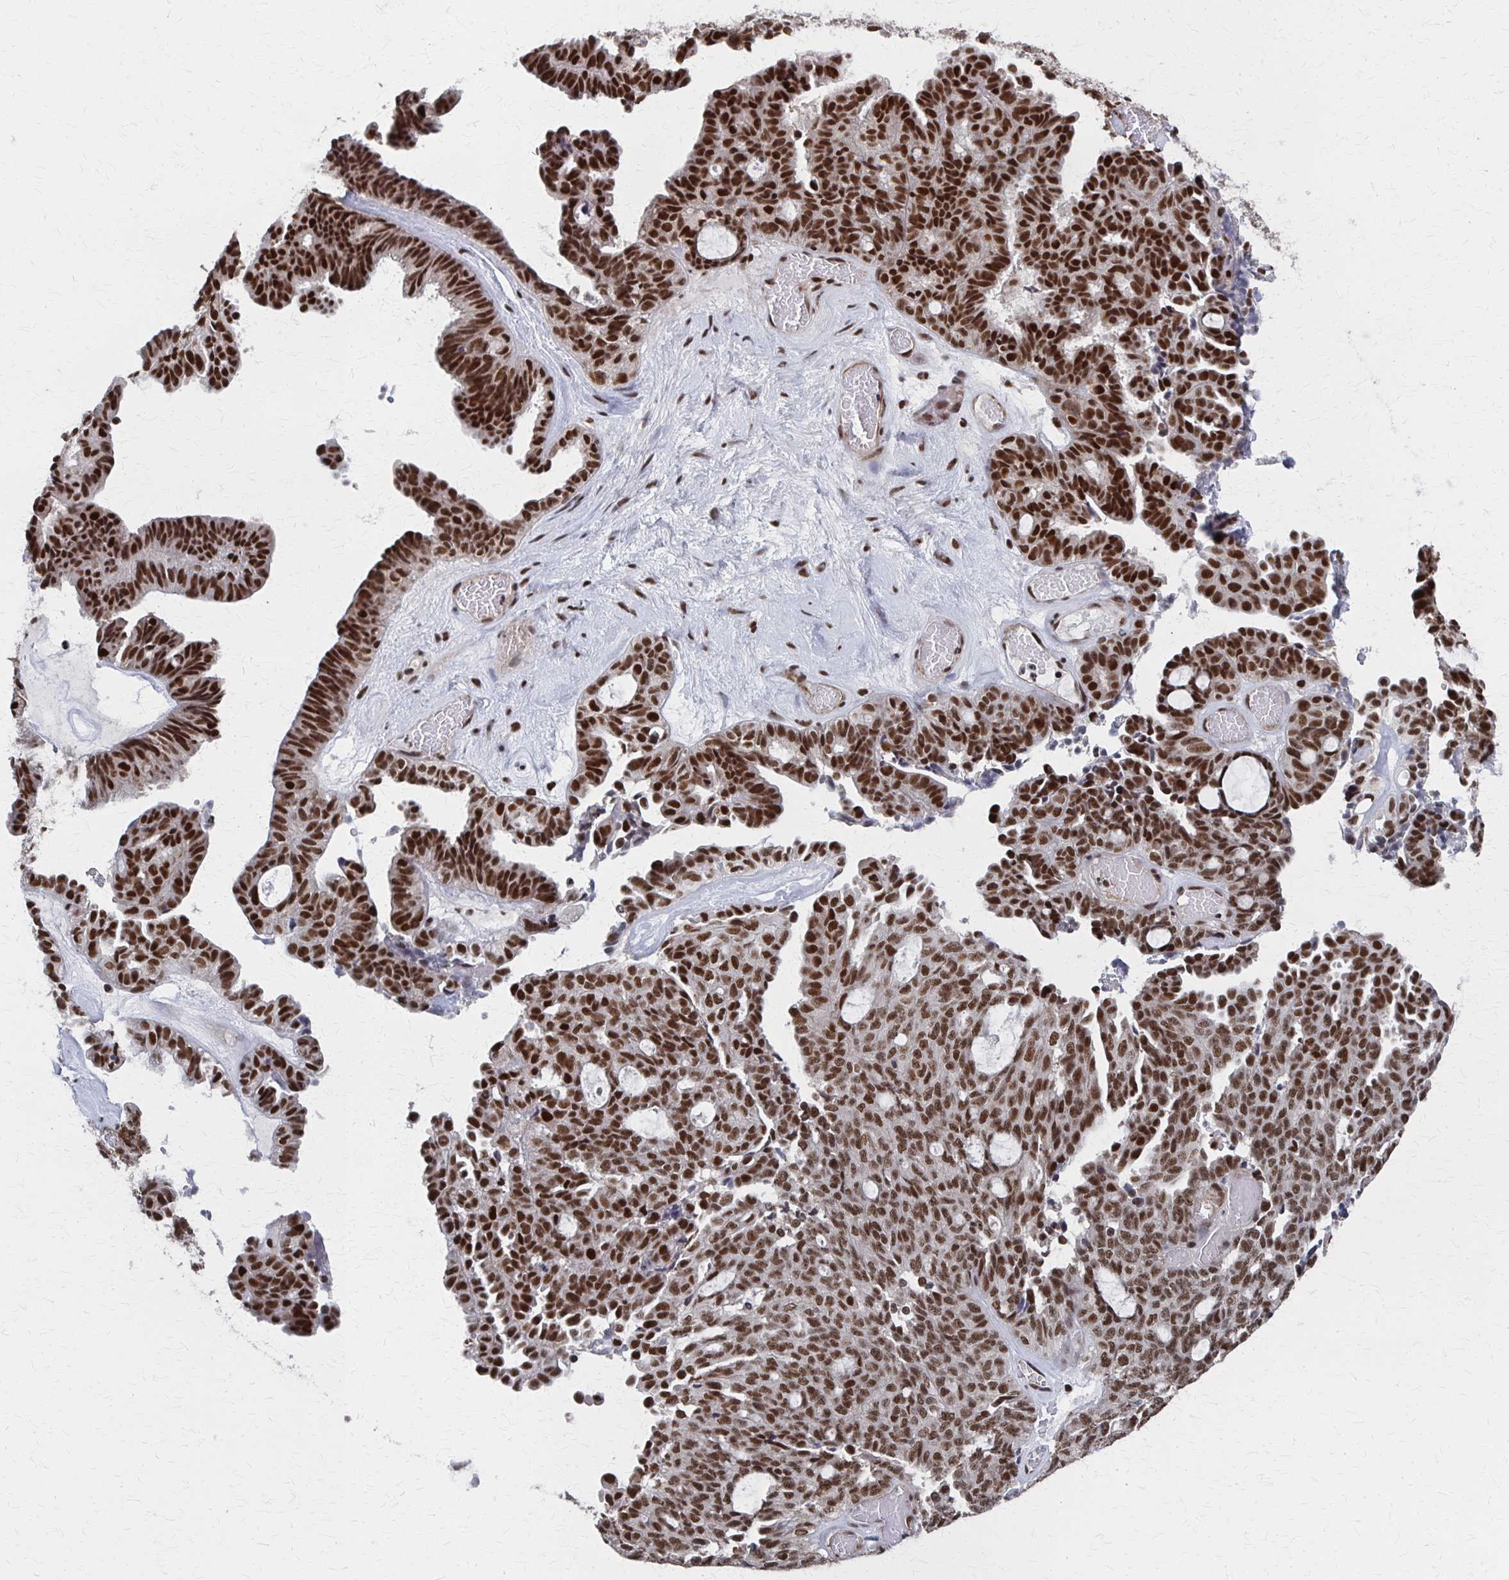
{"staining": {"intensity": "strong", "quantity": ">75%", "location": "nuclear"}, "tissue": "ovarian cancer", "cell_type": "Tumor cells", "image_type": "cancer", "snomed": [{"axis": "morphology", "description": "Cystadenocarcinoma, serous, NOS"}, {"axis": "topography", "description": "Ovary"}], "caption": "Strong nuclear protein positivity is seen in about >75% of tumor cells in ovarian cancer (serous cystadenocarcinoma).", "gene": "GTF2B", "patient": {"sex": "female", "age": 71}}